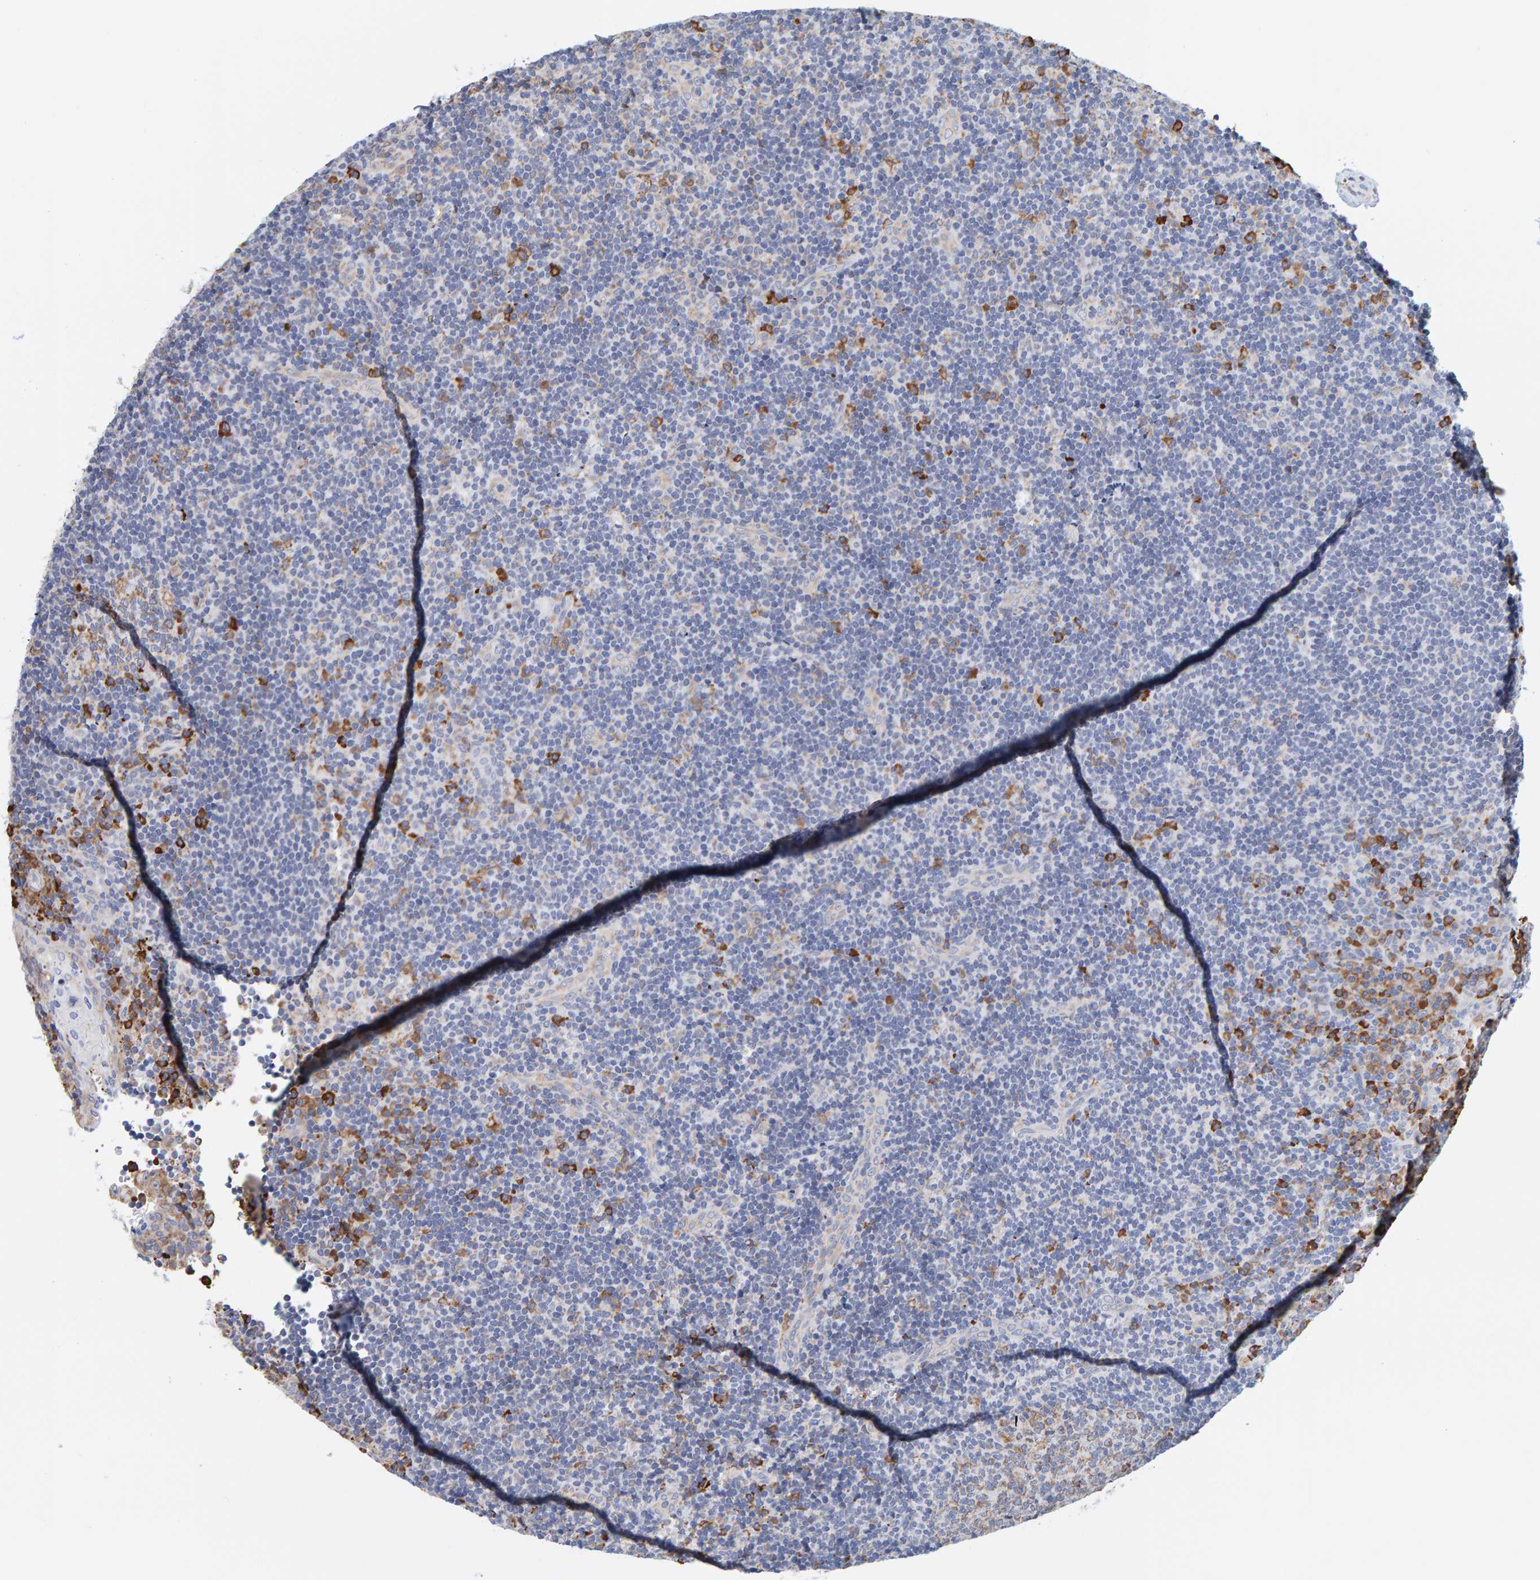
{"staining": {"intensity": "moderate", "quantity": "<25%", "location": "cytoplasmic/membranous"}, "tissue": "lymphoma", "cell_type": "Tumor cells", "image_type": "cancer", "snomed": [{"axis": "morphology", "description": "Malignant lymphoma, non-Hodgkin's type, High grade"}, {"axis": "topography", "description": "Tonsil"}], "caption": "Protein expression analysis of lymphoma displays moderate cytoplasmic/membranous expression in approximately <25% of tumor cells.", "gene": "SGPL1", "patient": {"sex": "female", "age": 36}}